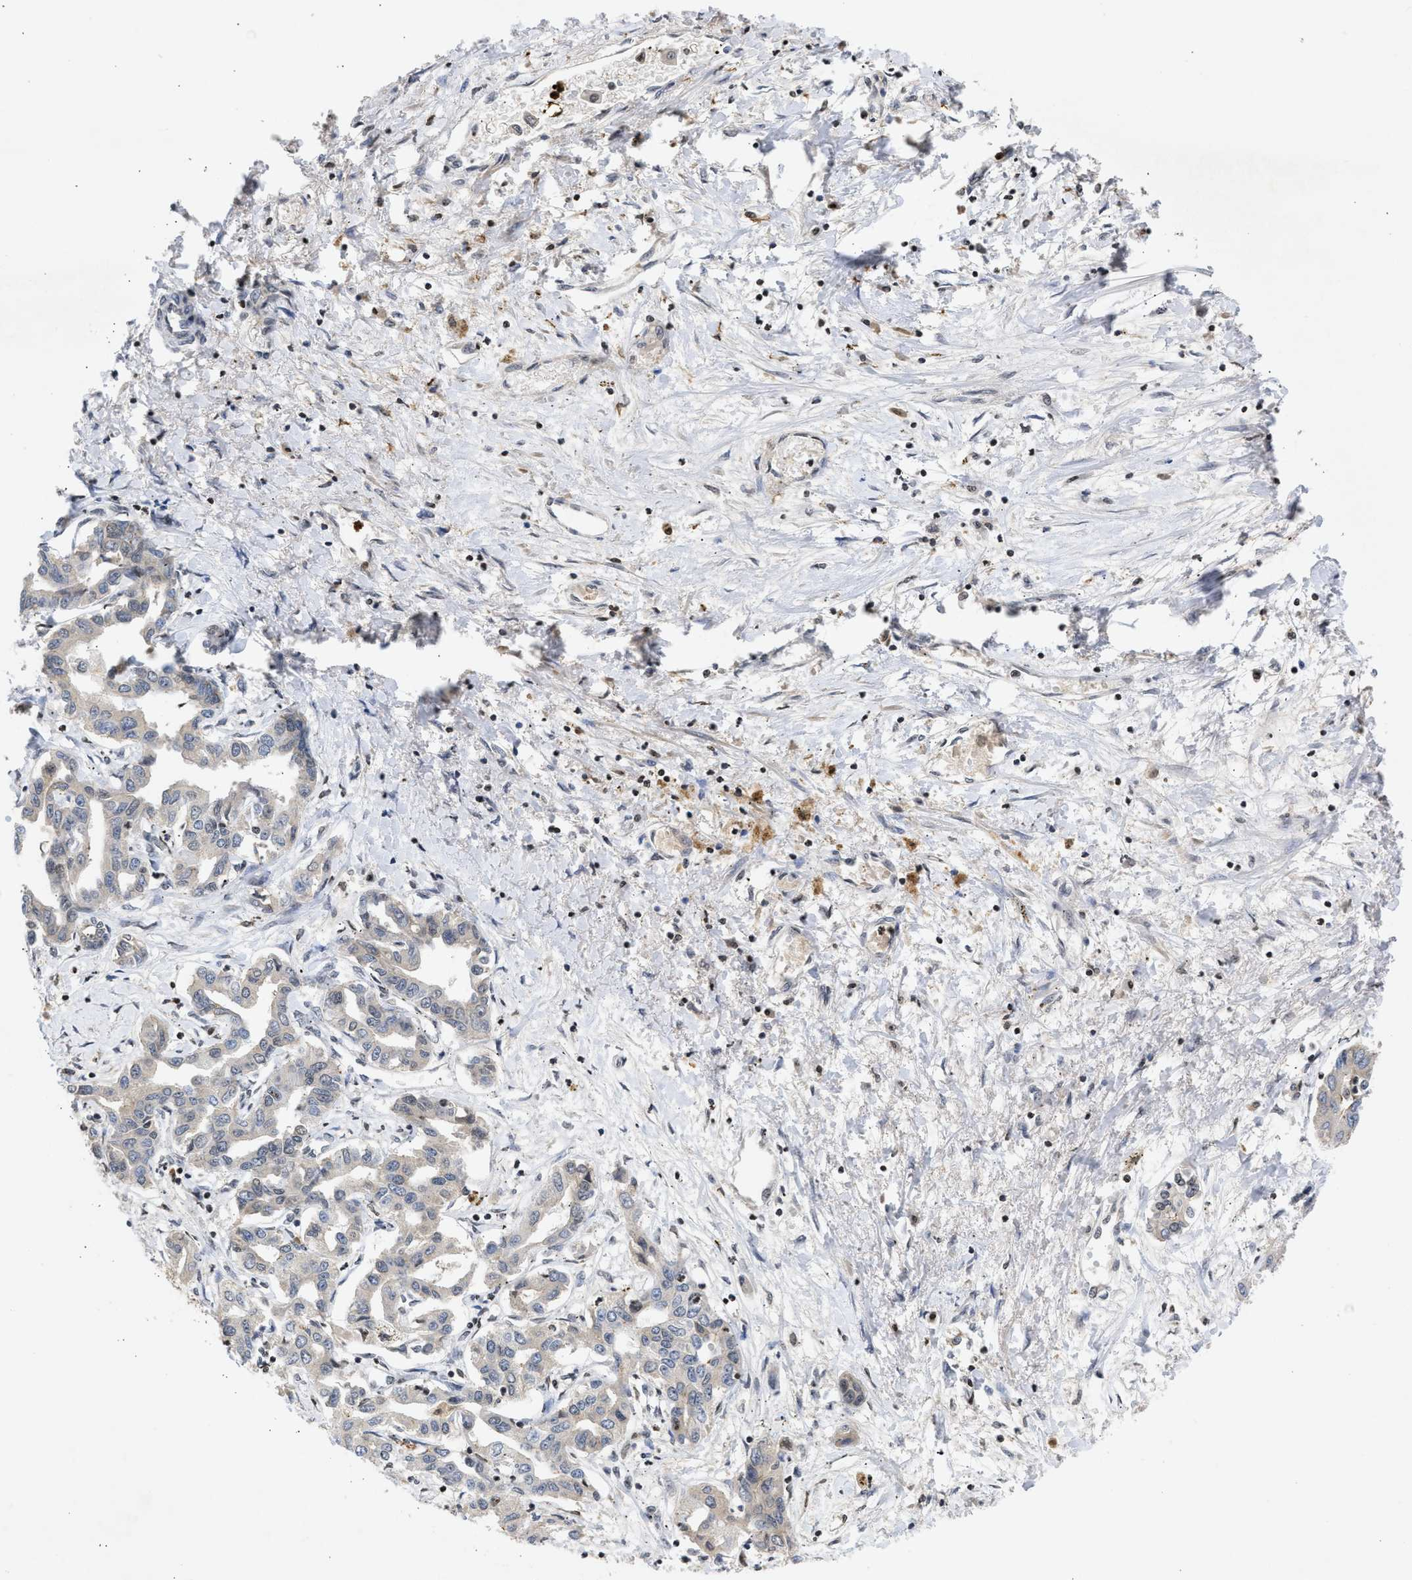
{"staining": {"intensity": "weak", "quantity": "<25%", "location": "cytoplasmic/membranous,nuclear"}, "tissue": "liver cancer", "cell_type": "Tumor cells", "image_type": "cancer", "snomed": [{"axis": "morphology", "description": "Cholangiocarcinoma"}, {"axis": "topography", "description": "Liver"}], "caption": "IHC of liver cholangiocarcinoma exhibits no staining in tumor cells. The staining is performed using DAB brown chromogen with nuclei counter-stained in using hematoxylin.", "gene": "ENSG00000142539", "patient": {"sex": "male", "age": 59}}